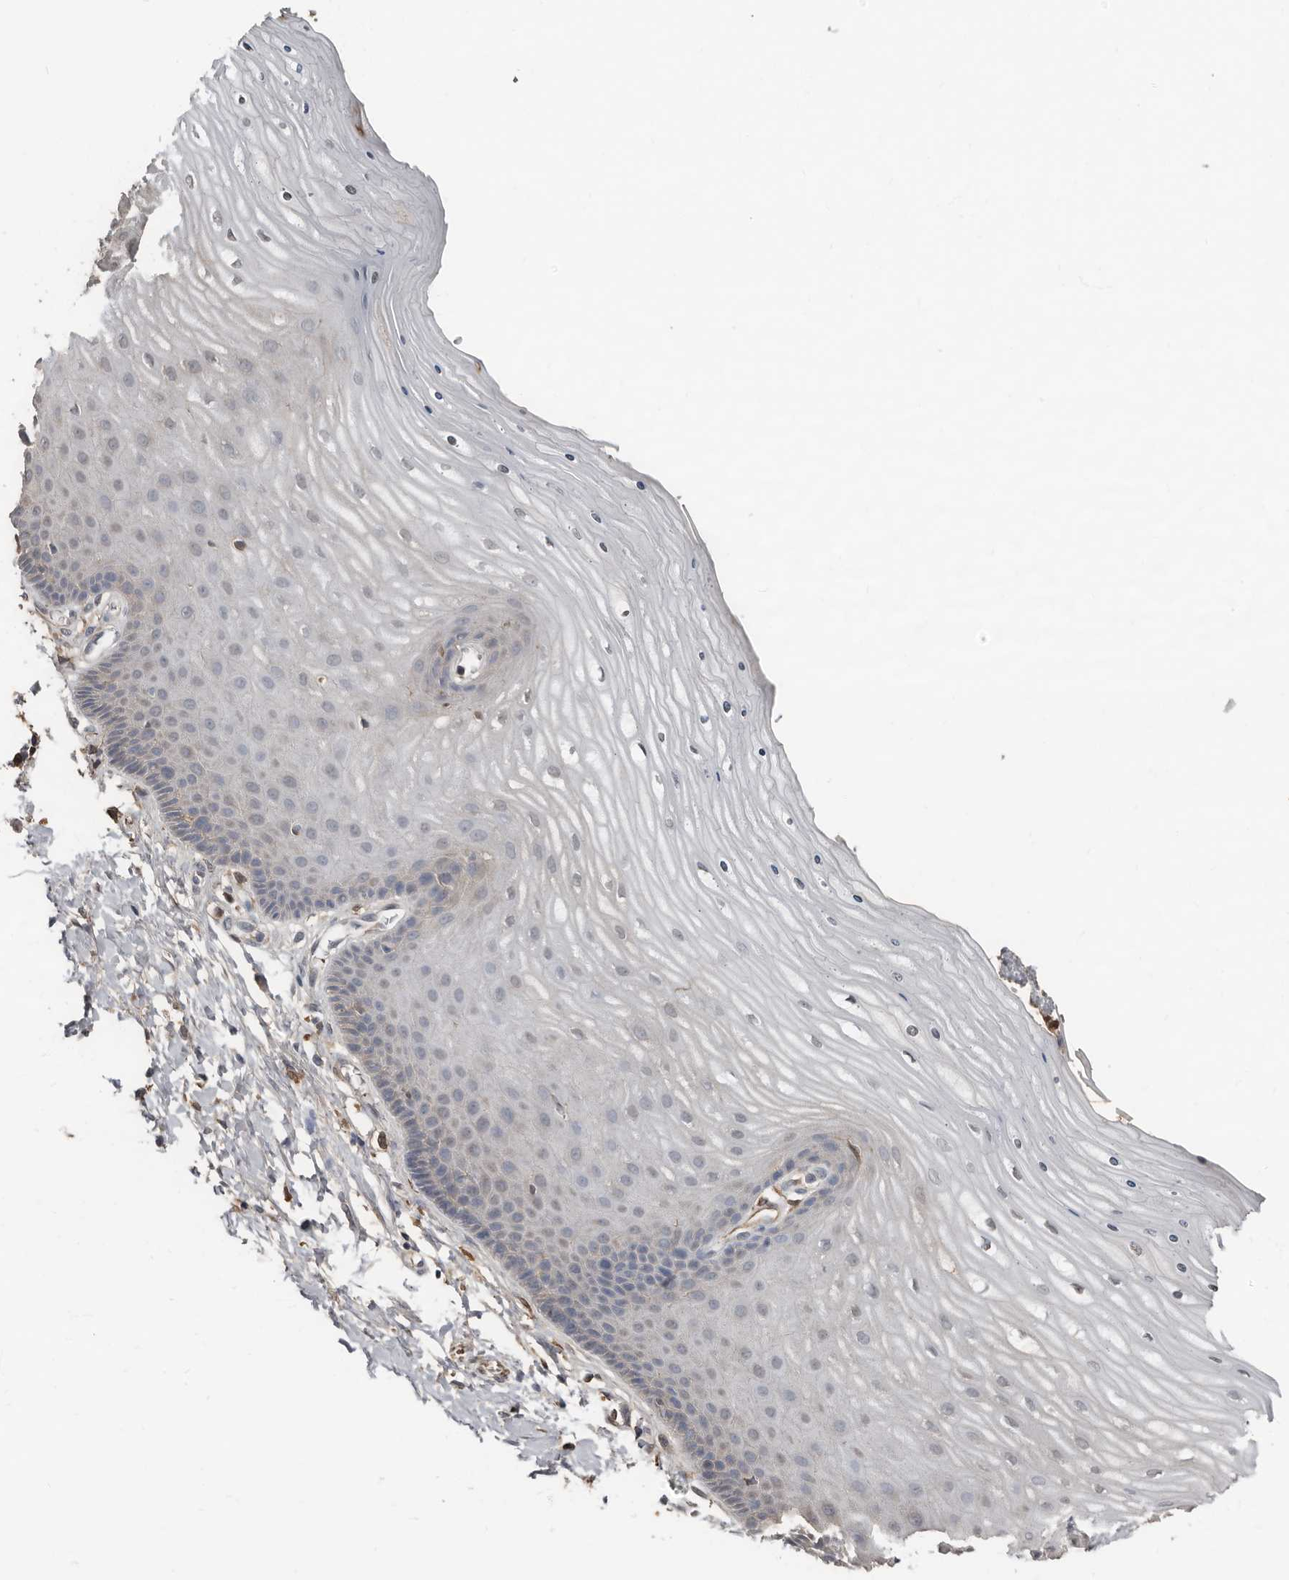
{"staining": {"intensity": "negative", "quantity": "none", "location": "none"}, "tissue": "cervix", "cell_type": "Glandular cells", "image_type": "normal", "snomed": [{"axis": "morphology", "description": "Normal tissue, NOS"}, {"axis": "topography", "description": "Cervix"}], "caption": "This is an immunohistochemistry (IHC) image of normal cervix. There is no positivity in glandular cells.", "gene": "LRGUK", "patient": {"sex": "female", "age": 55}}